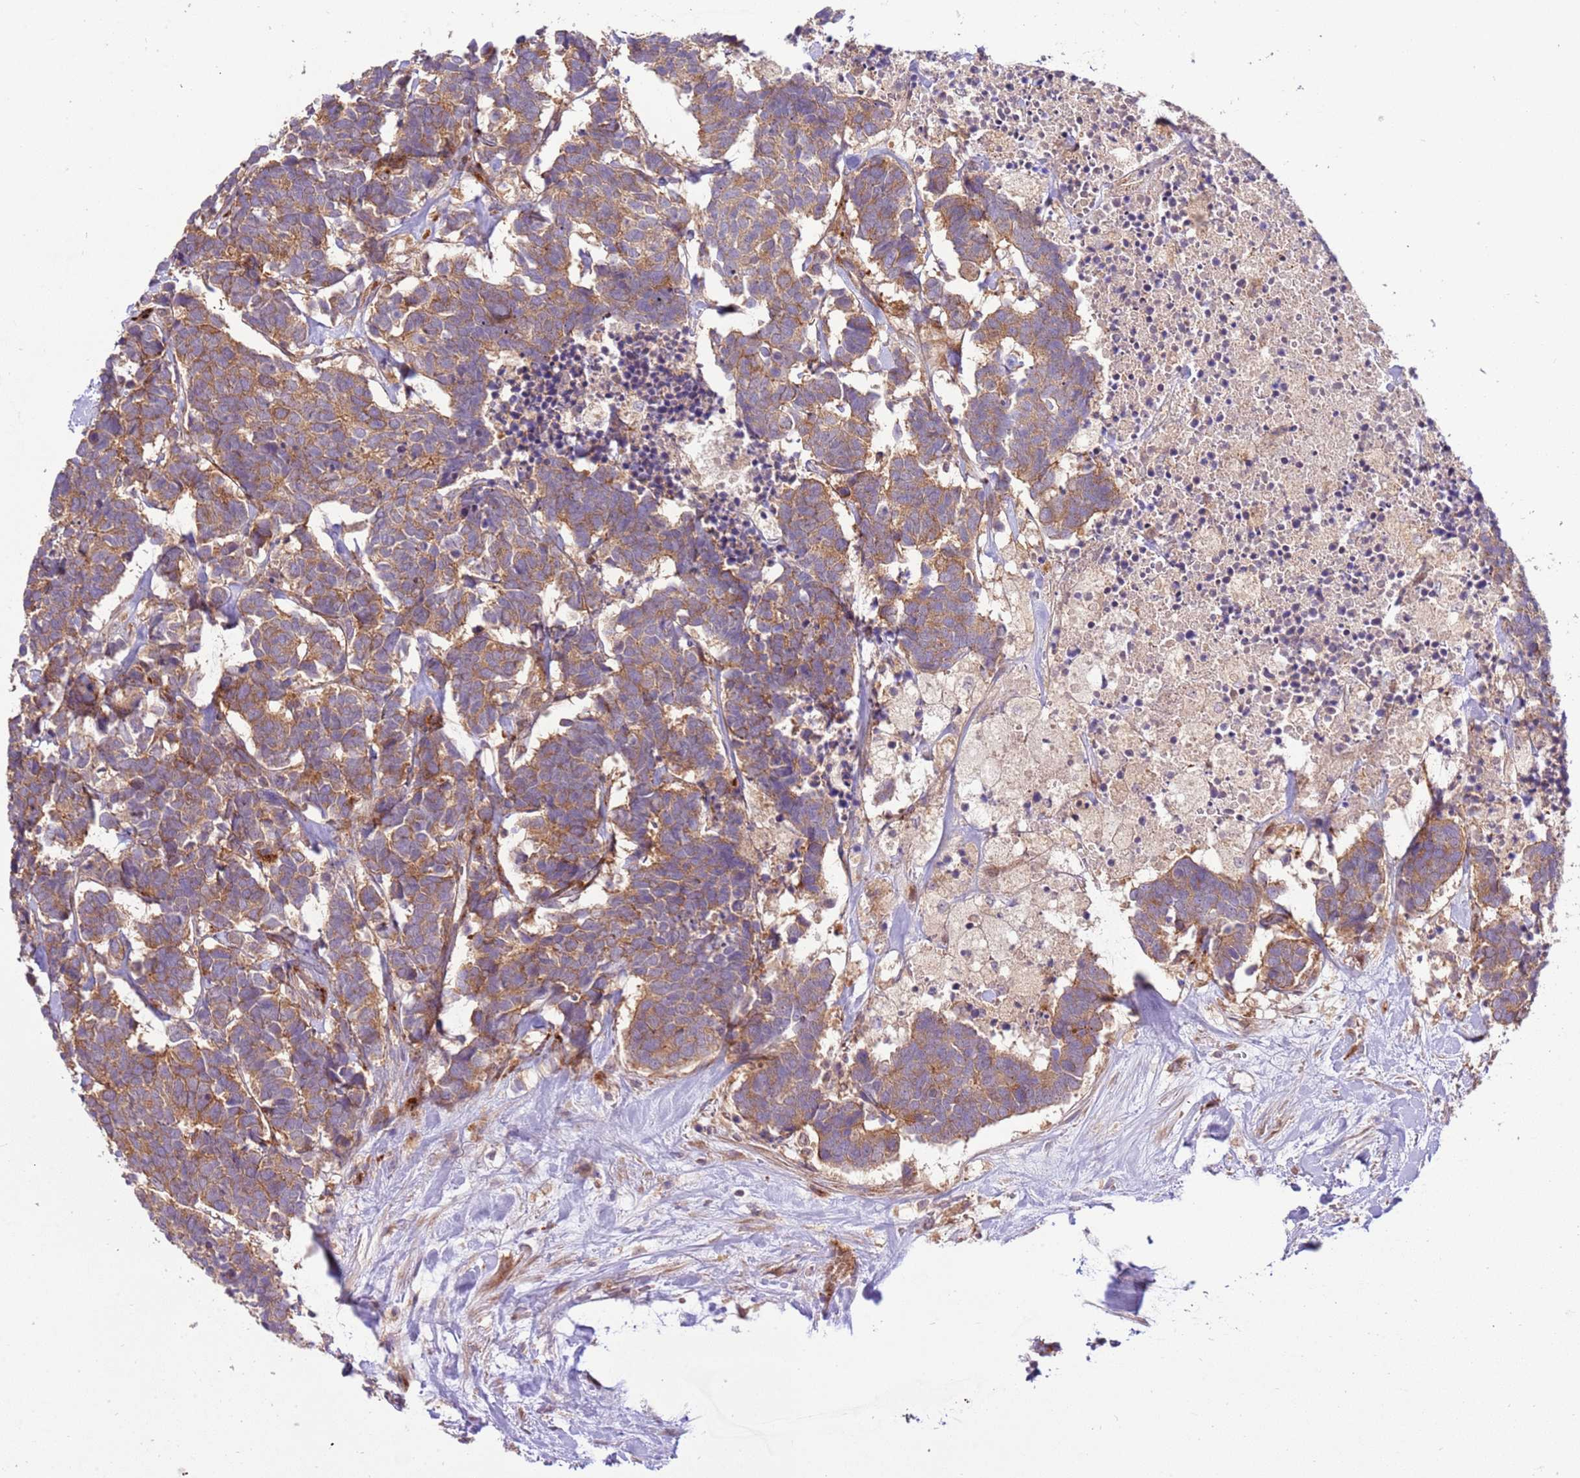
{"staining": {"intensity": "strong", "quantity": ">75%", "location": "cytoplasmic/membranous"}, "tissue": "carcinoid", "cell_type": "Tumor cells", "image_type": "cancer", "snomed": [{"axis": "morphology", "description": "Carcinoma, NOS"}, {"axis": "morphology", "description": "Carcinoid, malignant, NOS"}, {"axis": "topography", "description": "Urinary bladder"}], "caption": "Strong cytoplasmic/membranous expression is present in about >75% of tumor cells in carcinoid.", "gene": "ZNF624", "patient": {"sex": "male", "age": 57}}